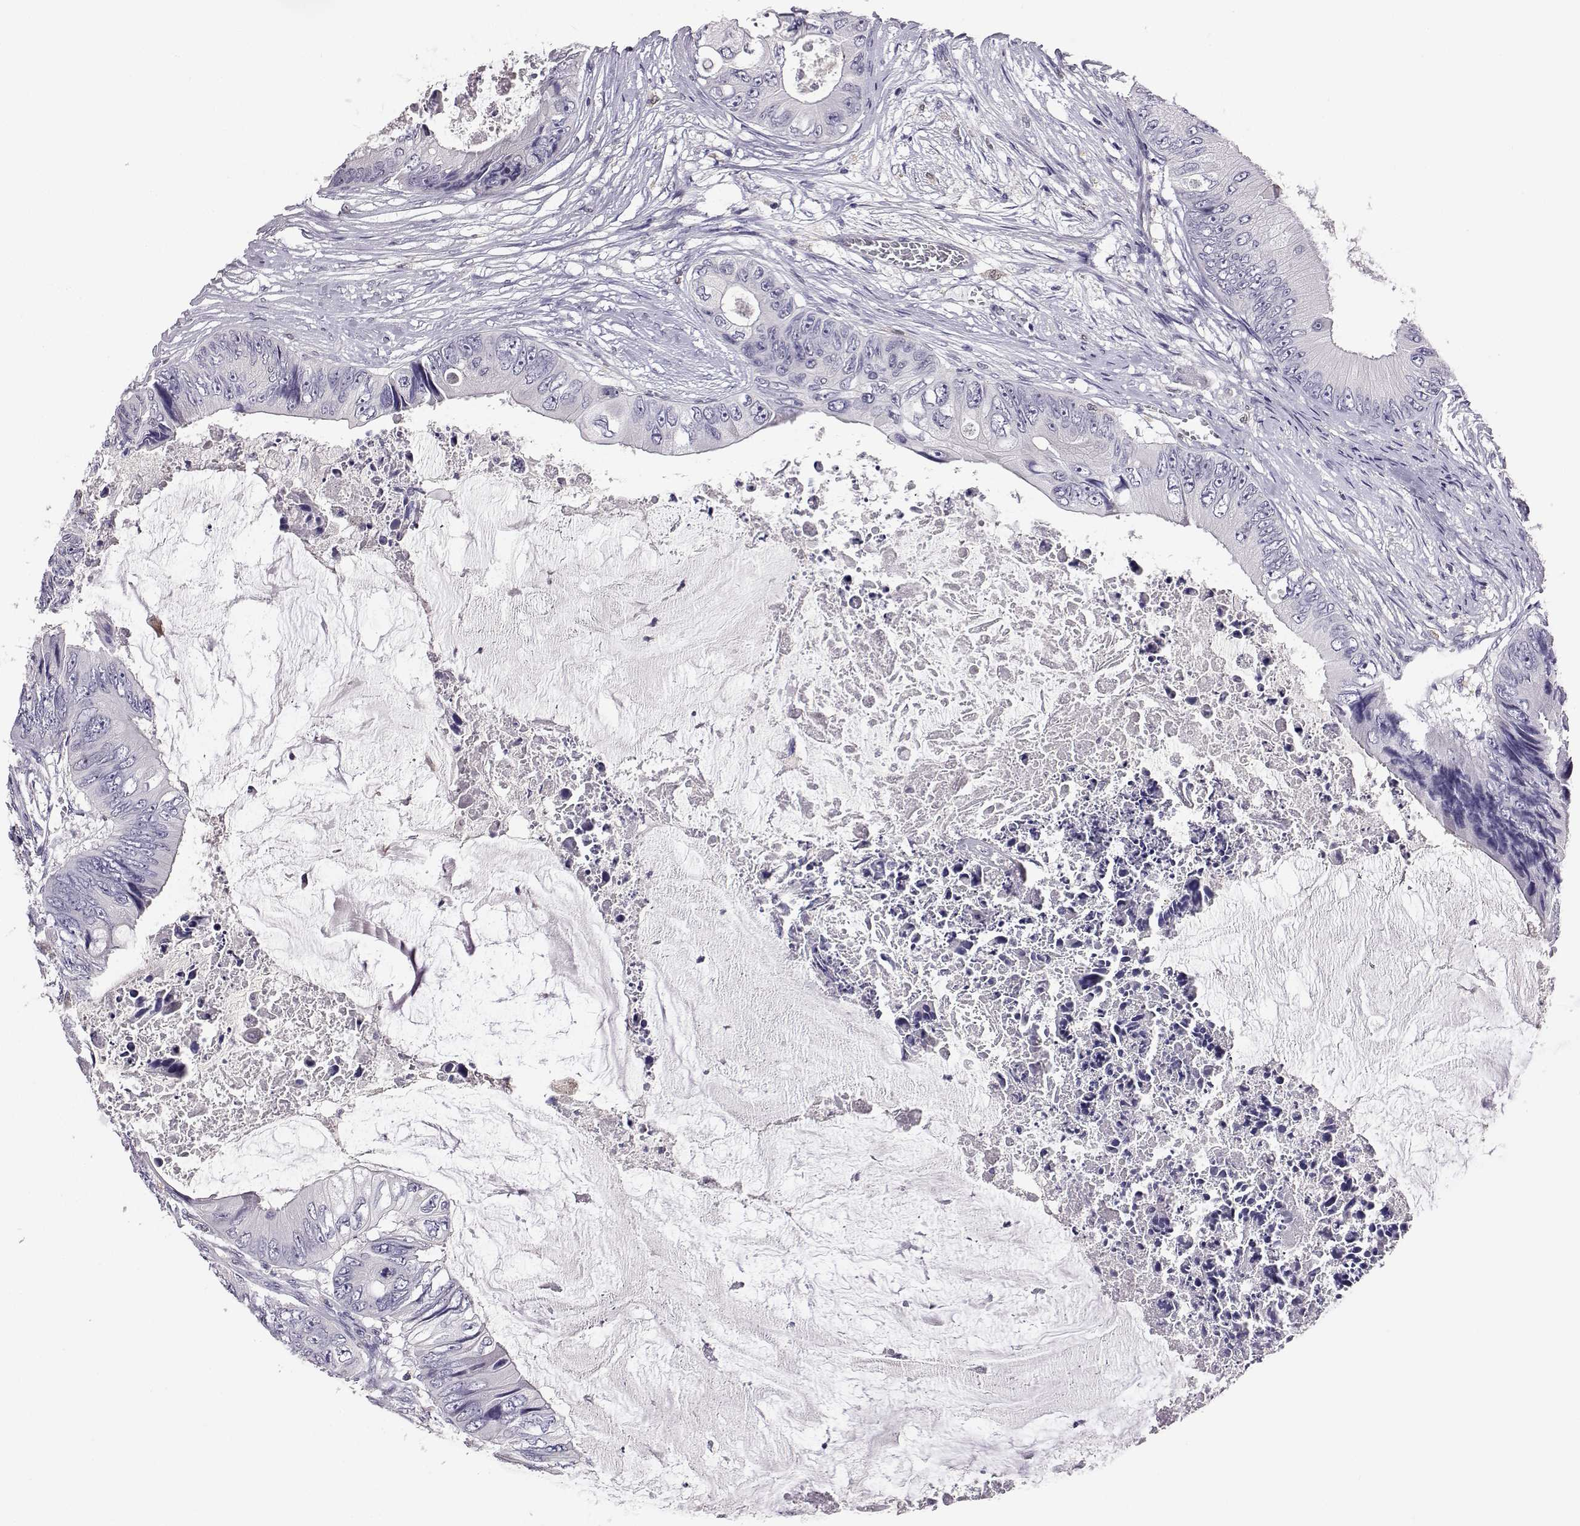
{"staining": {"intensity": "negative", "quantity": "none", "location": "none"}, "tissue": "colorectal cancer", "cell_type": "Tumor cells", "image_type": "cancer", "snomed": [{"axis": "morphology", "description": "Adenocarcinoma, NOS"}, {"axis": "topography", "description": "Rectum"}], "caption": "Immunohistochemistry micrograph of neoplastic tissue: human colorectal cancer (adenocarcinoma) stained with DAB (3,3'-diaminobenzidine) demonstrates no significant protein staining in tumor cells.", "gene": "AKR1B1", "patient": {"sex": "male", "age": 63}}